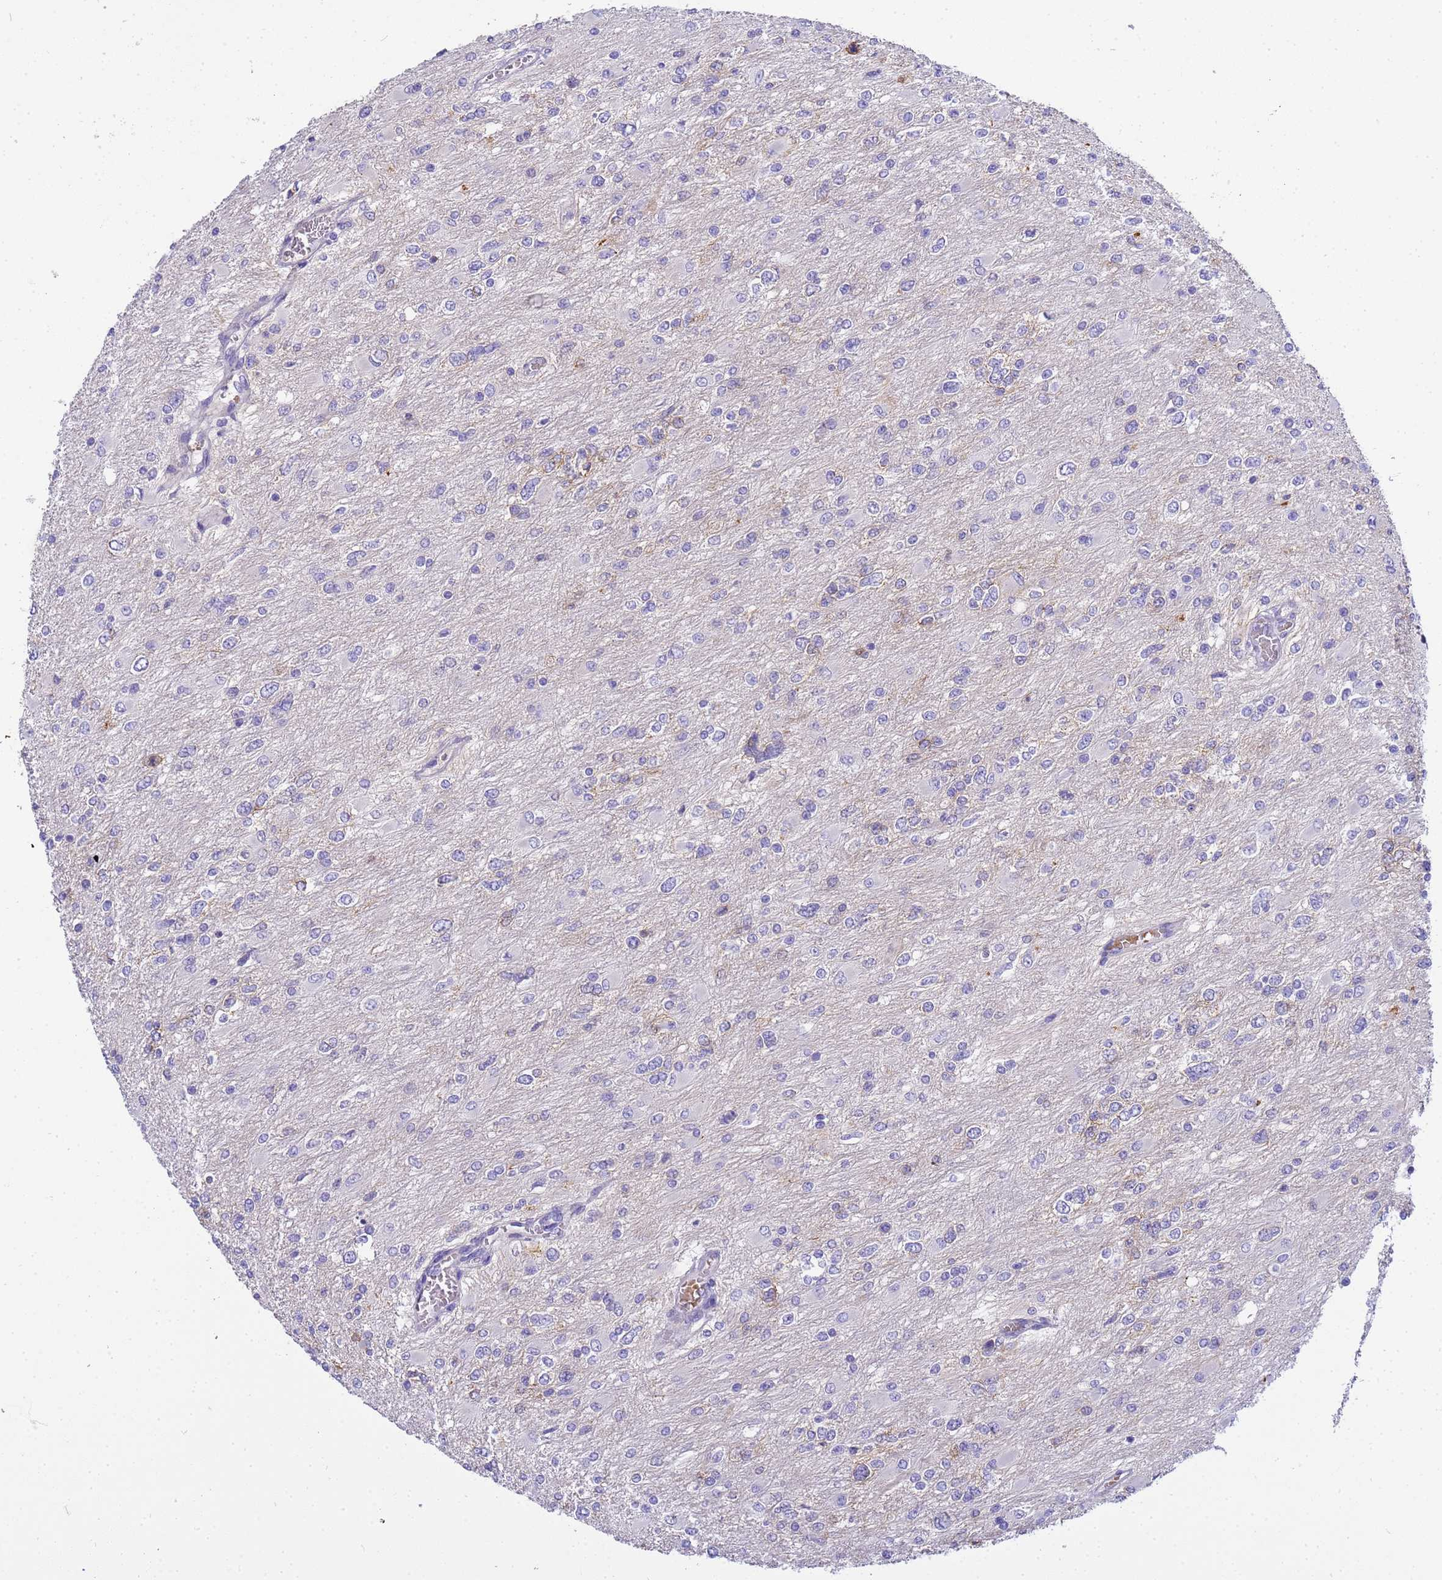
{"staining": {"intensity": "negative", "quantity": "none", "location": "none"}, "tissue": "glioma", "cell_type": "Tumor cells", "image_type": "cancer", "snomed": [{"axis": "morphology", "description": "Glioma, malignant, High grade"}, {"axis": "topography", "description": "Cerebral cortex"}], "caption": "Immunohistochemistry image of human malignant glioma (high-grade) stained for a protein (brown), which exhibits no positivity in tumor cells.", "gene": "RIPPLY2", "patient": {"sex": "female", "age": 36}}